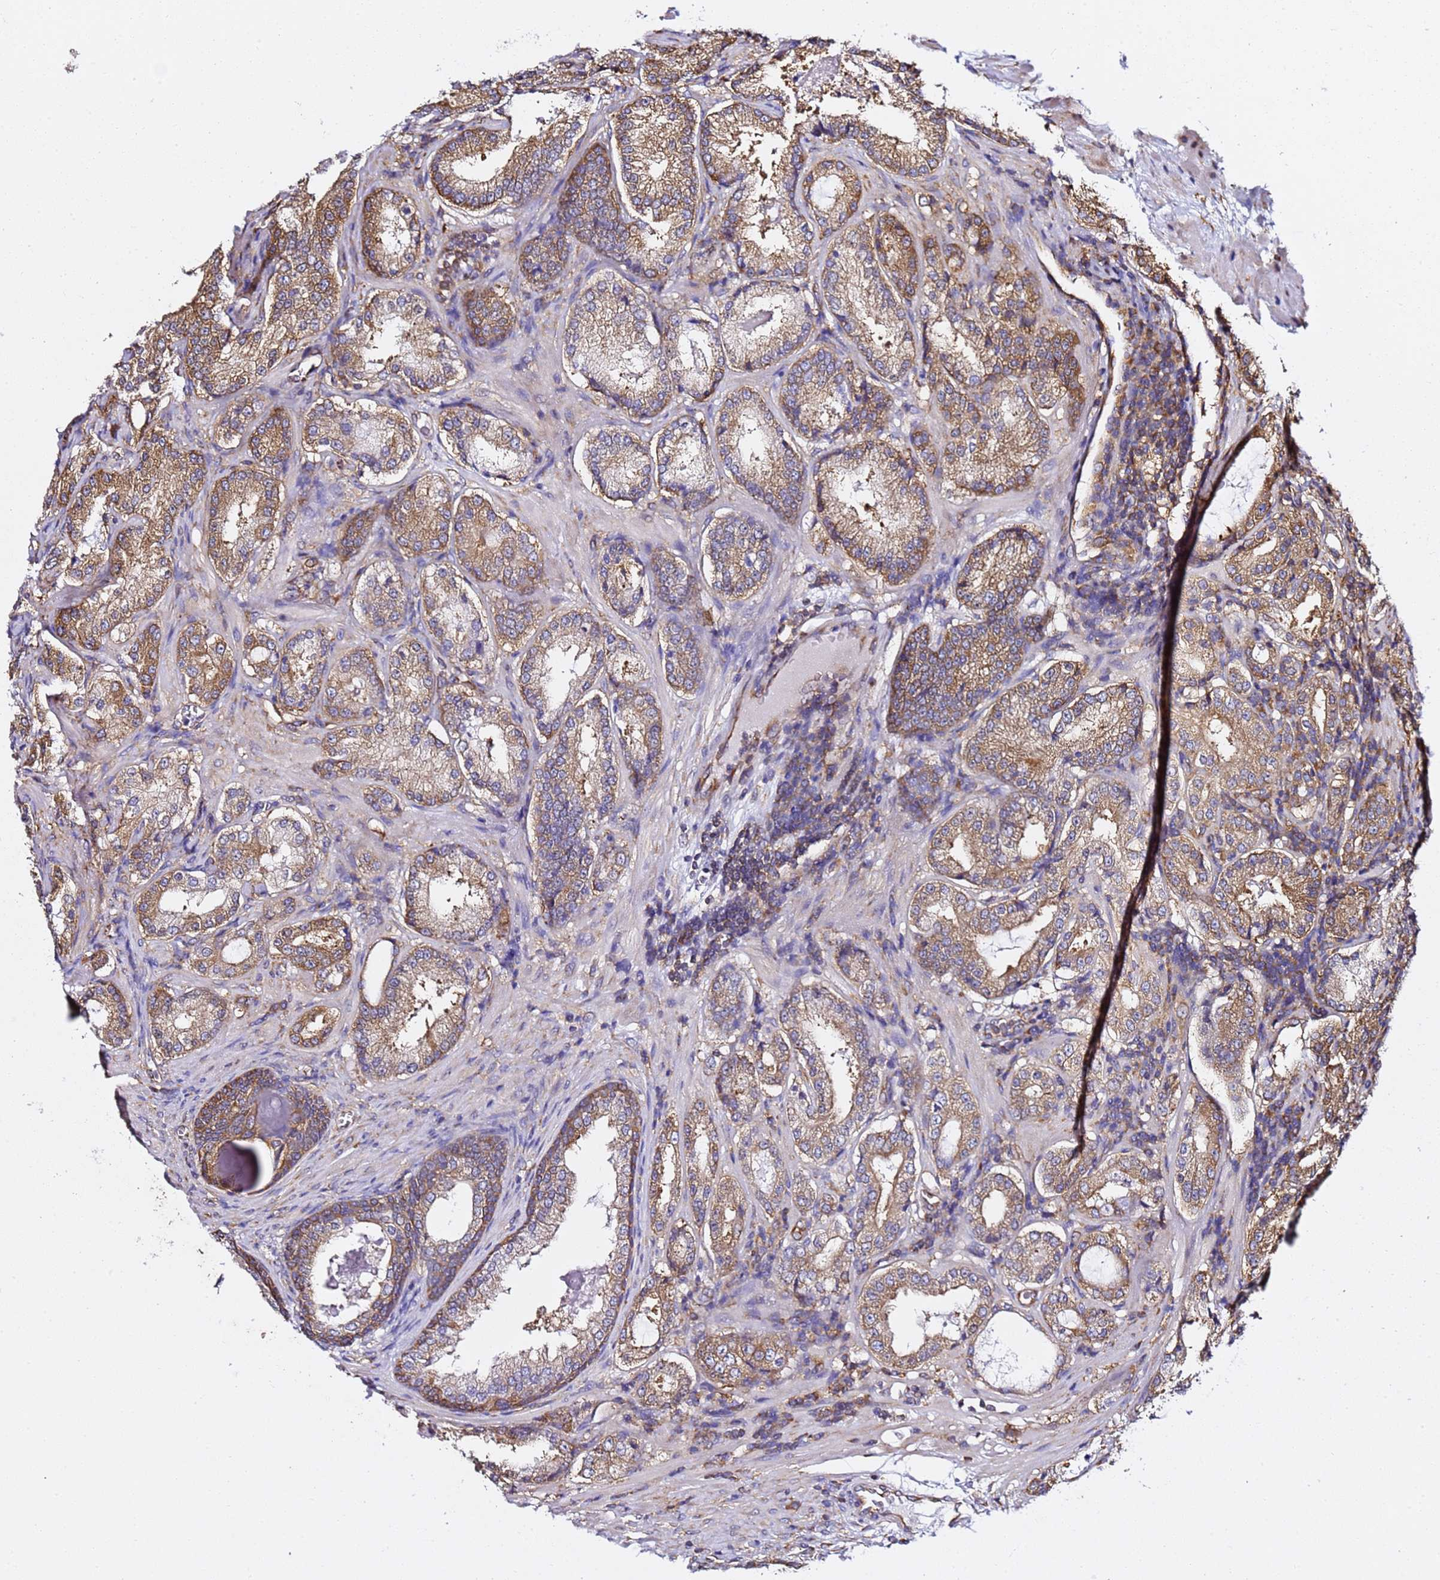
{"staining": {"intensity": "moderate", "quantity": ">75%", "location": "cytoplasmic/membranous"}, "tissue": "prostate cancer", "cell_type": "Tumor cells", "image_type": "cancer", "snomed": [{"axis": "morphology", "description": "Adenocarcinoma, Low grade"}, {"axis": "topography", "description": "Prostate"}], "caption": "Tumor cells demonstrate moderate cytoplasmic/membranous expression in approximately >75% of cells in low-grade adenocarcinoma (prostate).", "gene": "TPST1", "patient": {"sex": "male", "age": 59}}